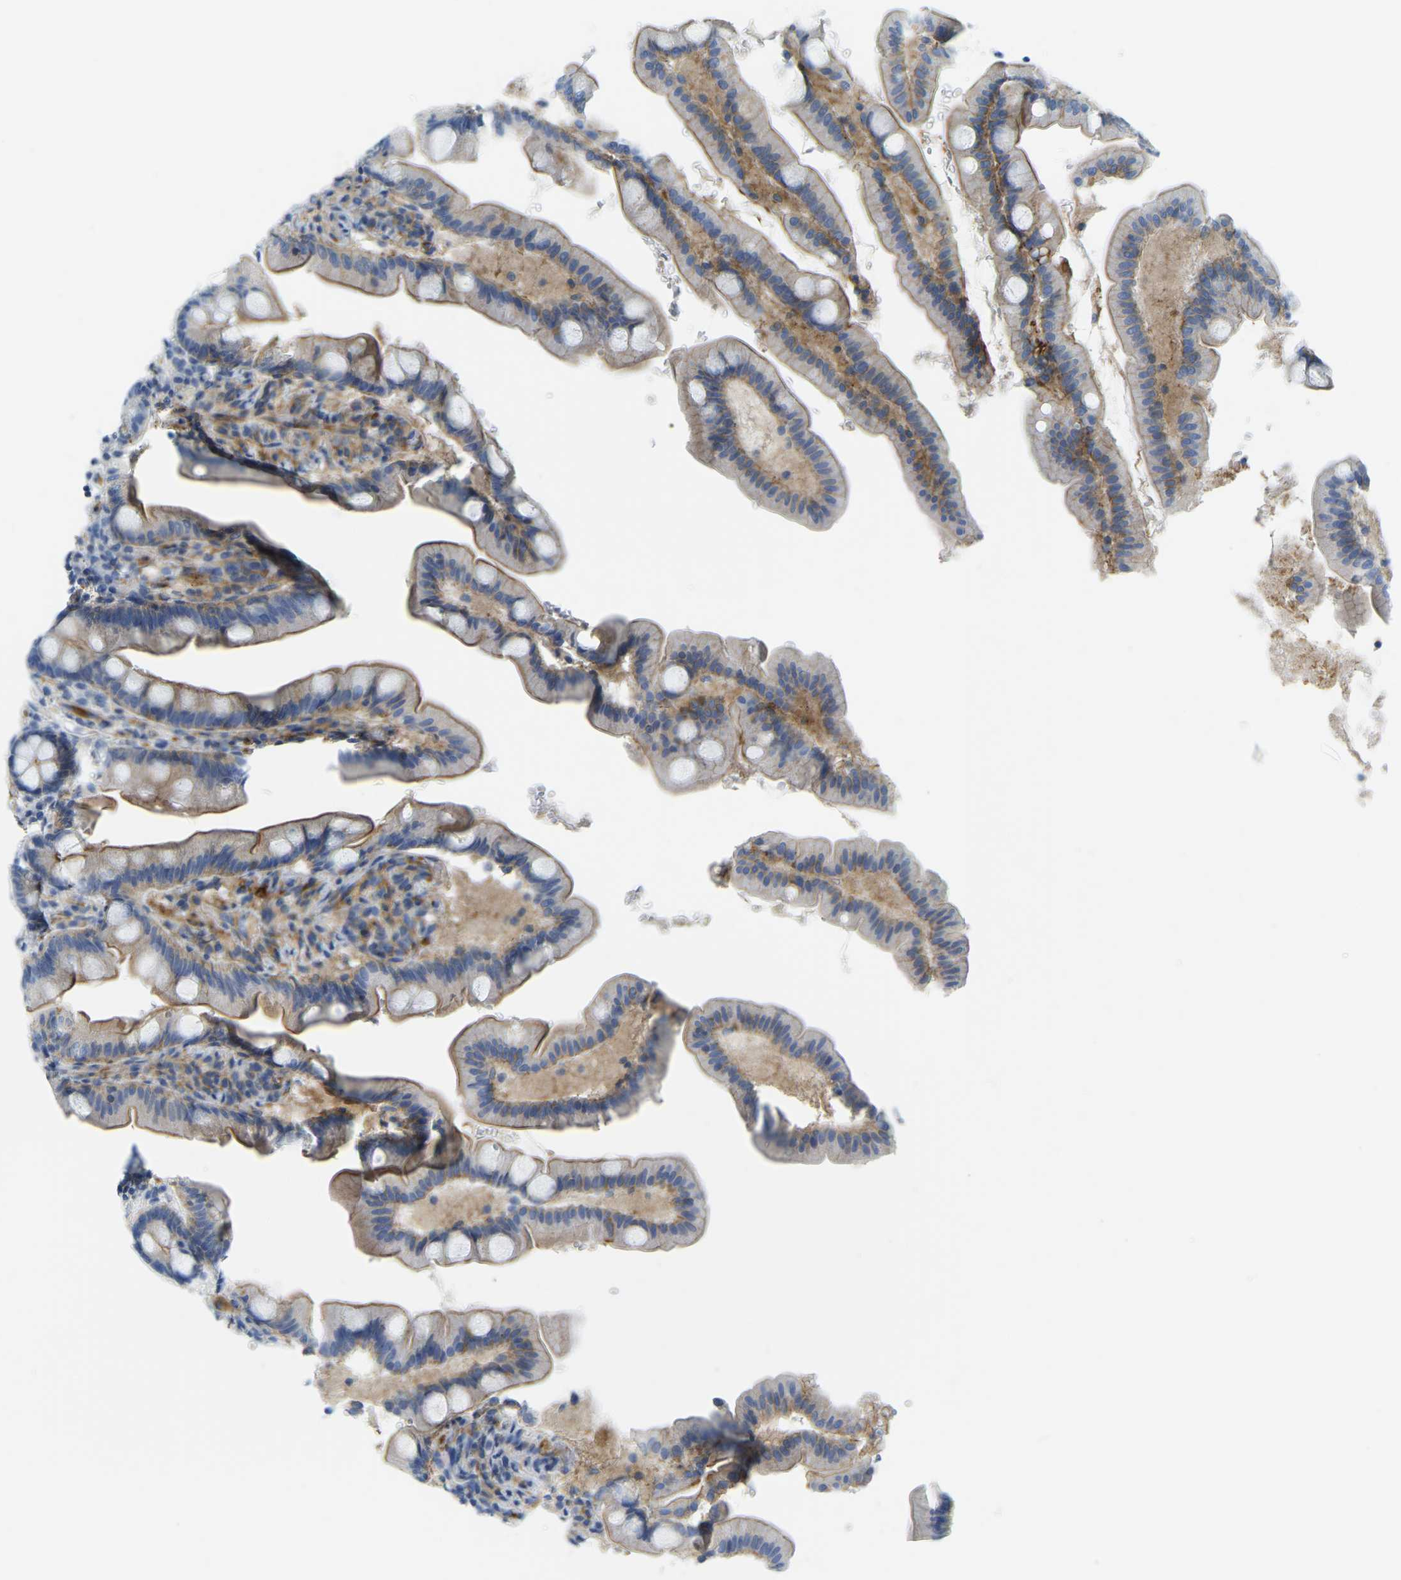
{"staining": {"intensity": "moderate", "quantity": ">75%", "location": "cytoplasmic/membranous"}, "tissue": "small intestine", "cell_type": "Glandular cells", "image_type": "normal", "snomed": [{"axis": "morphology", "description": "Normal tissue, NOS"}, {"axis": "topography", "description": "Small intestine"}], "caption": "A brown stain highlights moderate cytoplasmic/membranous positivity of a protein in glandular cells of benign human small intestine. (DAB IHC with brightfield microscopy, high magnification).", "gene": "MYL3", "patient": {"sex": "female", "age": 56}}